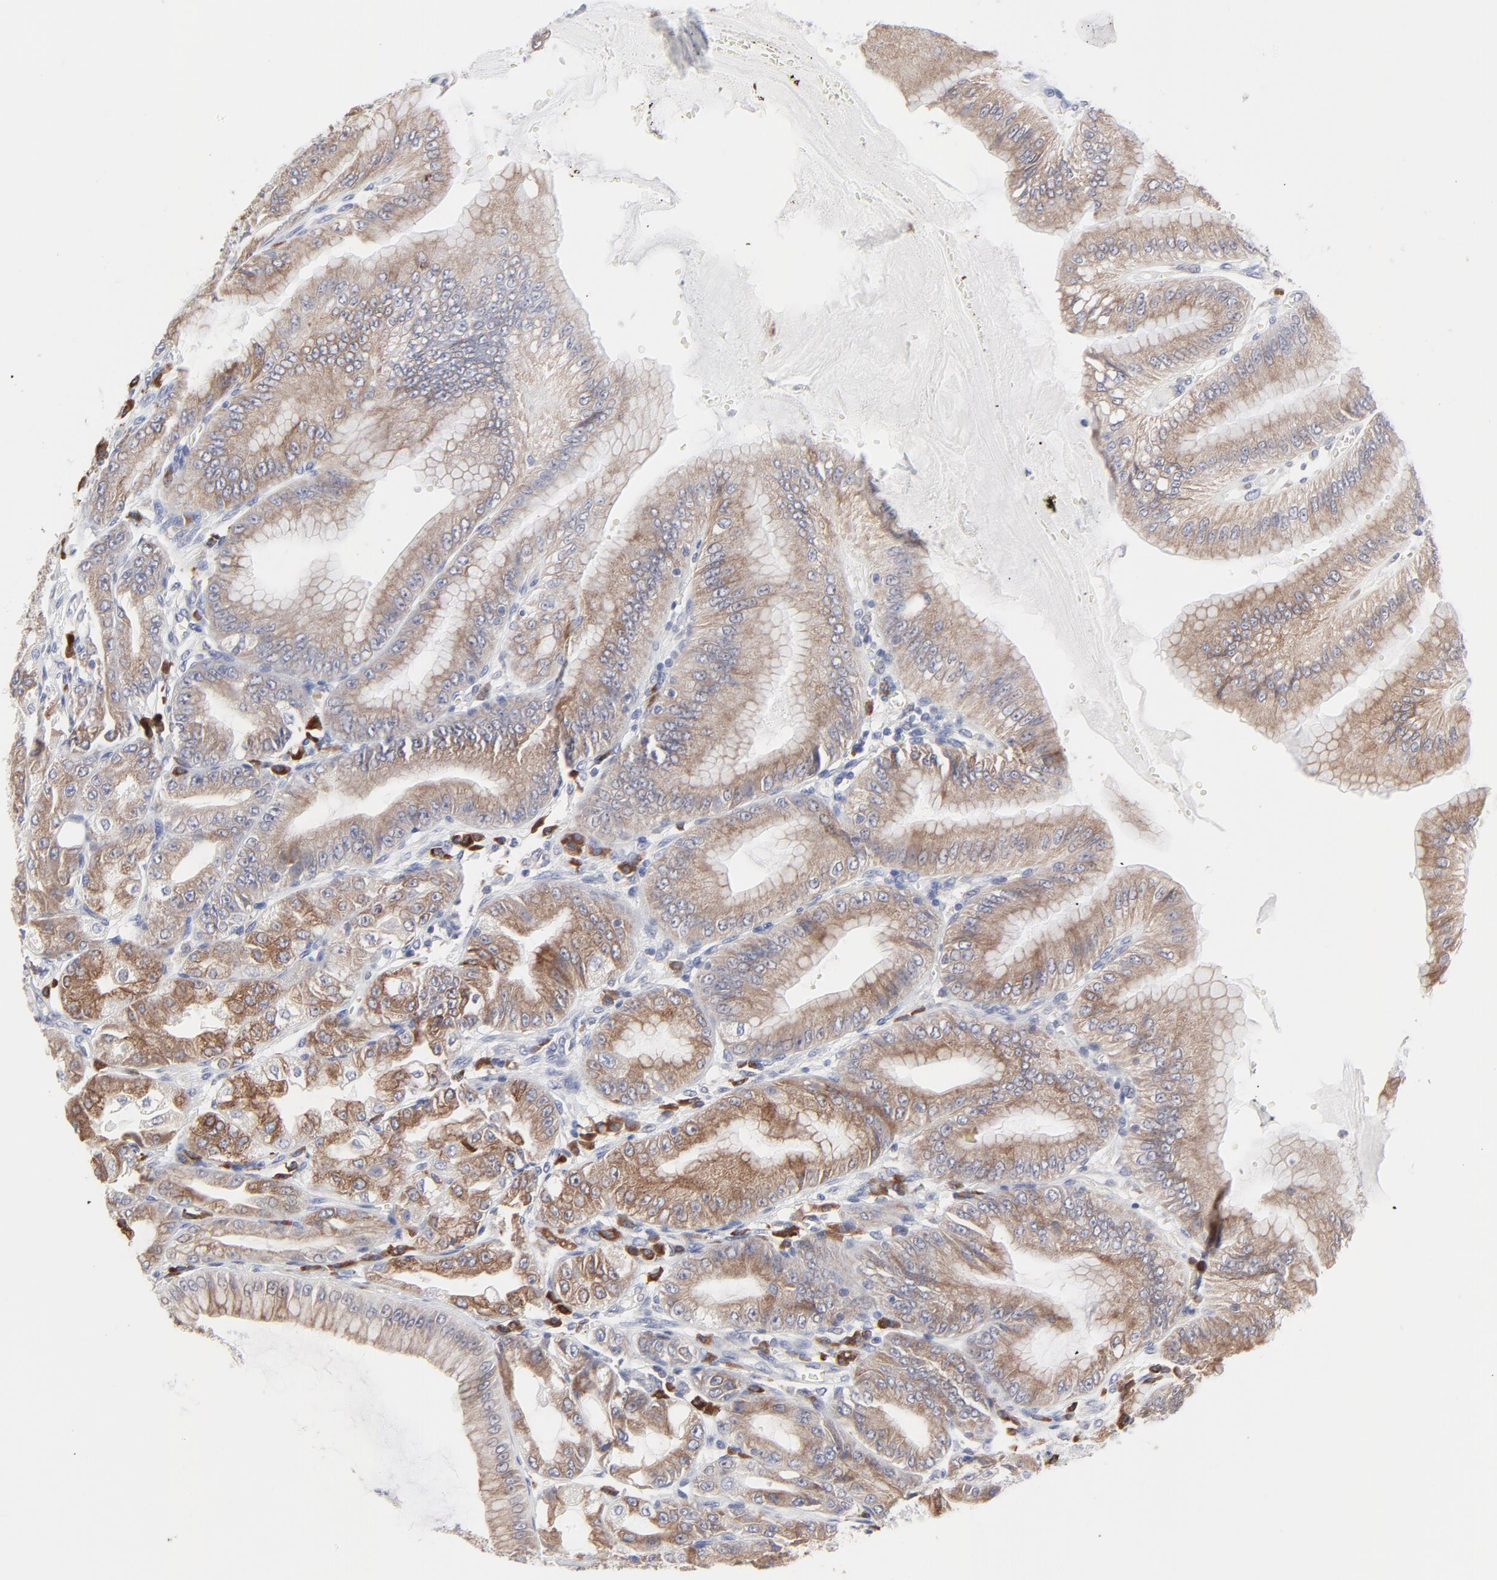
{"staining": {"intensity": "moderate", "quantity": ">75%", "location": "cytoplasmic/membranous"}, "tissue": "stomach", "cell_type": "Glandular cells", "image_type": "normal", "snomed": [{"axis": "morphology", "description": "Normal tissue, NOS"}, {"axis": "topography", "description": "Stomach, lower"}], "caption": "Human stomach stained with a brown dye displays moderate cytoplasmic/membranous positive staining in approximately >75% of glandular cells.", "gene": "TRIM22", "patient": {"sex": "male", "age": 71}}